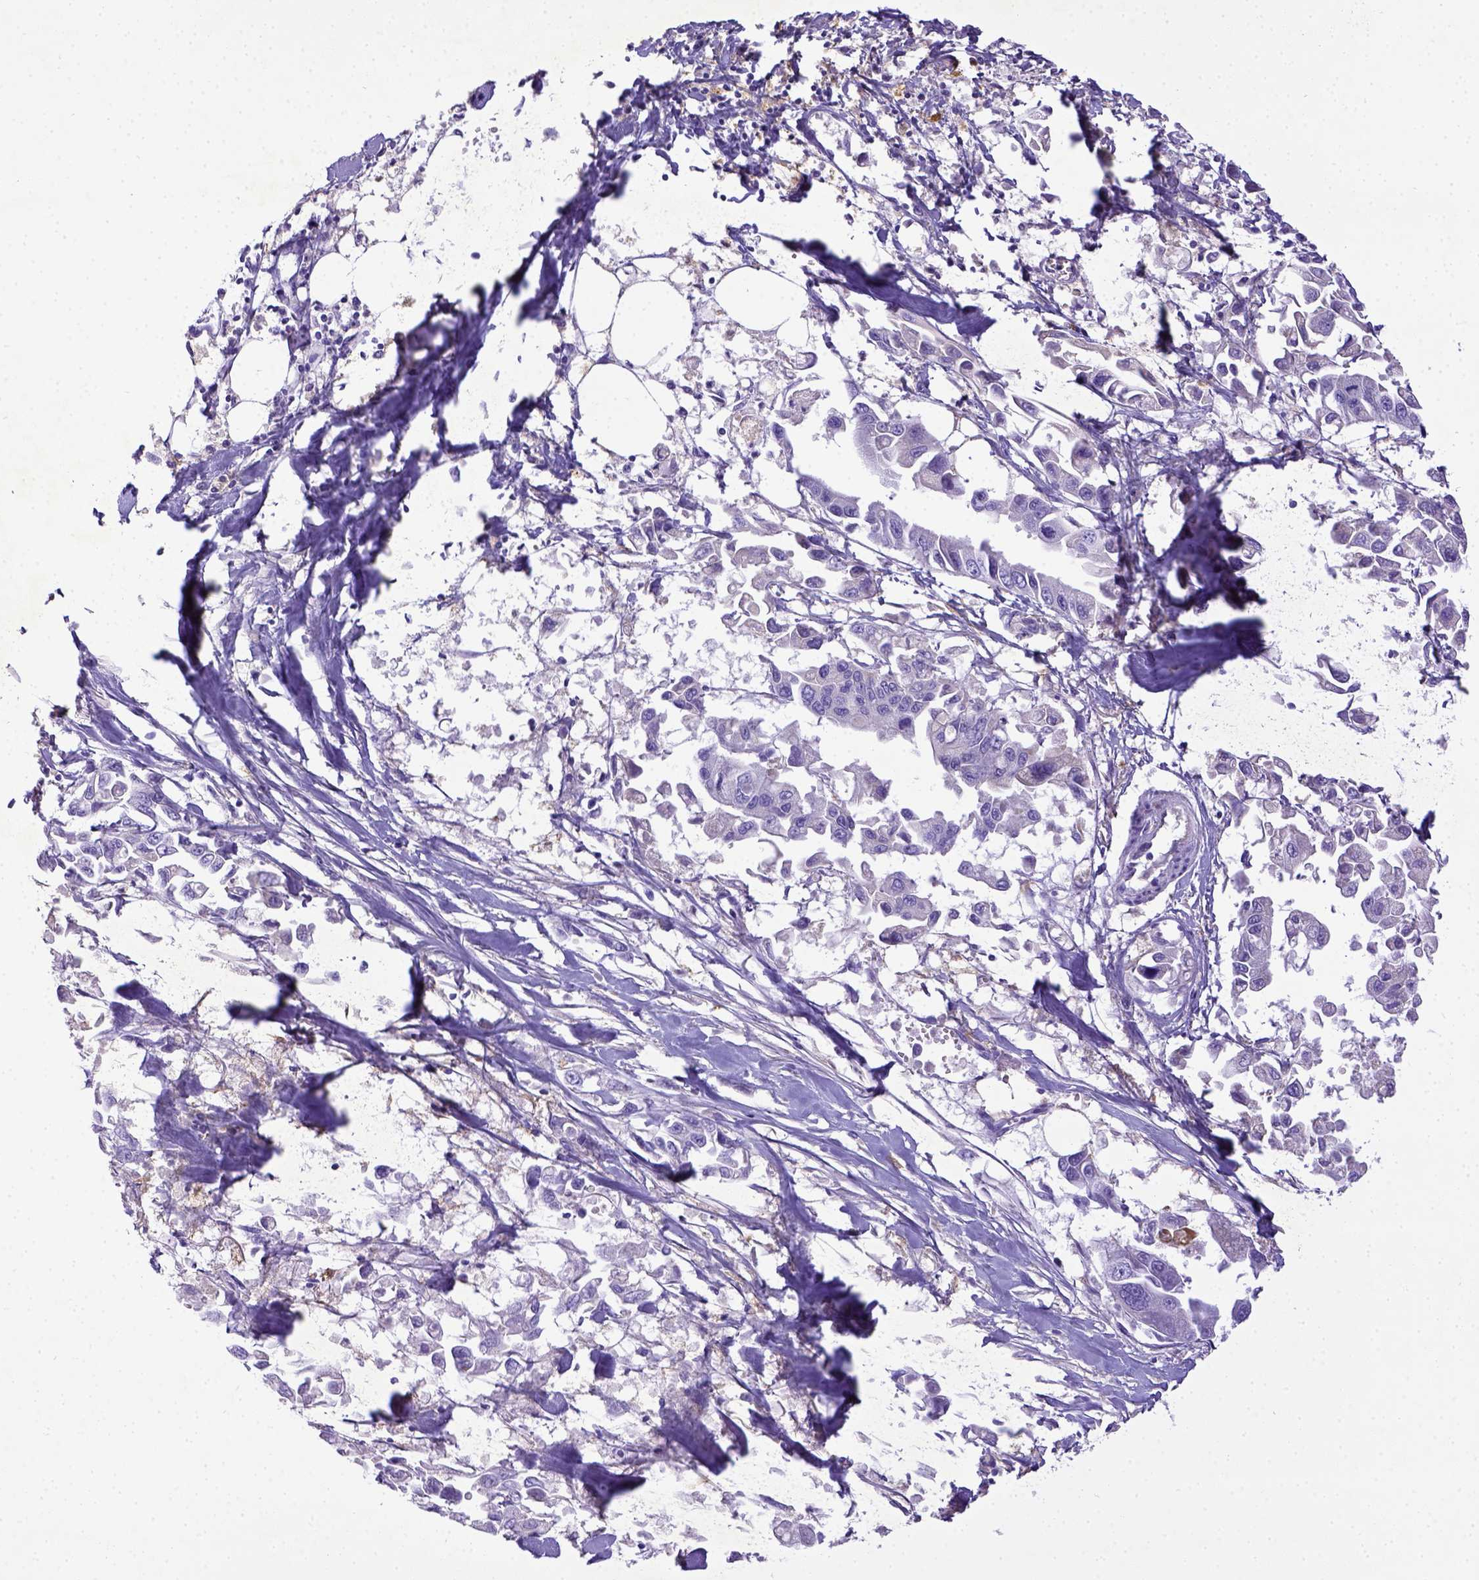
{"staining": {"intensity": "negative", "quantity": "none", "location": "none"}, "tissue": "pancreatic cancer", "cell_type": "Tumor cells", "image_type": "cancer", "snomed": [{"axis": "morphology", "description": "Adenocarcinoma, NOS"}, {"axis": "topography", "description": "Pancreas"}], "caption": "Immunohistochemistry histopathology image of neoplastic tissue: human pancreatic adenocarcinoma stained with DAB reveals no significant protein staining in tumor cells.", "gene": "CD40", "patient": {"sex": "female", "age": 83}}